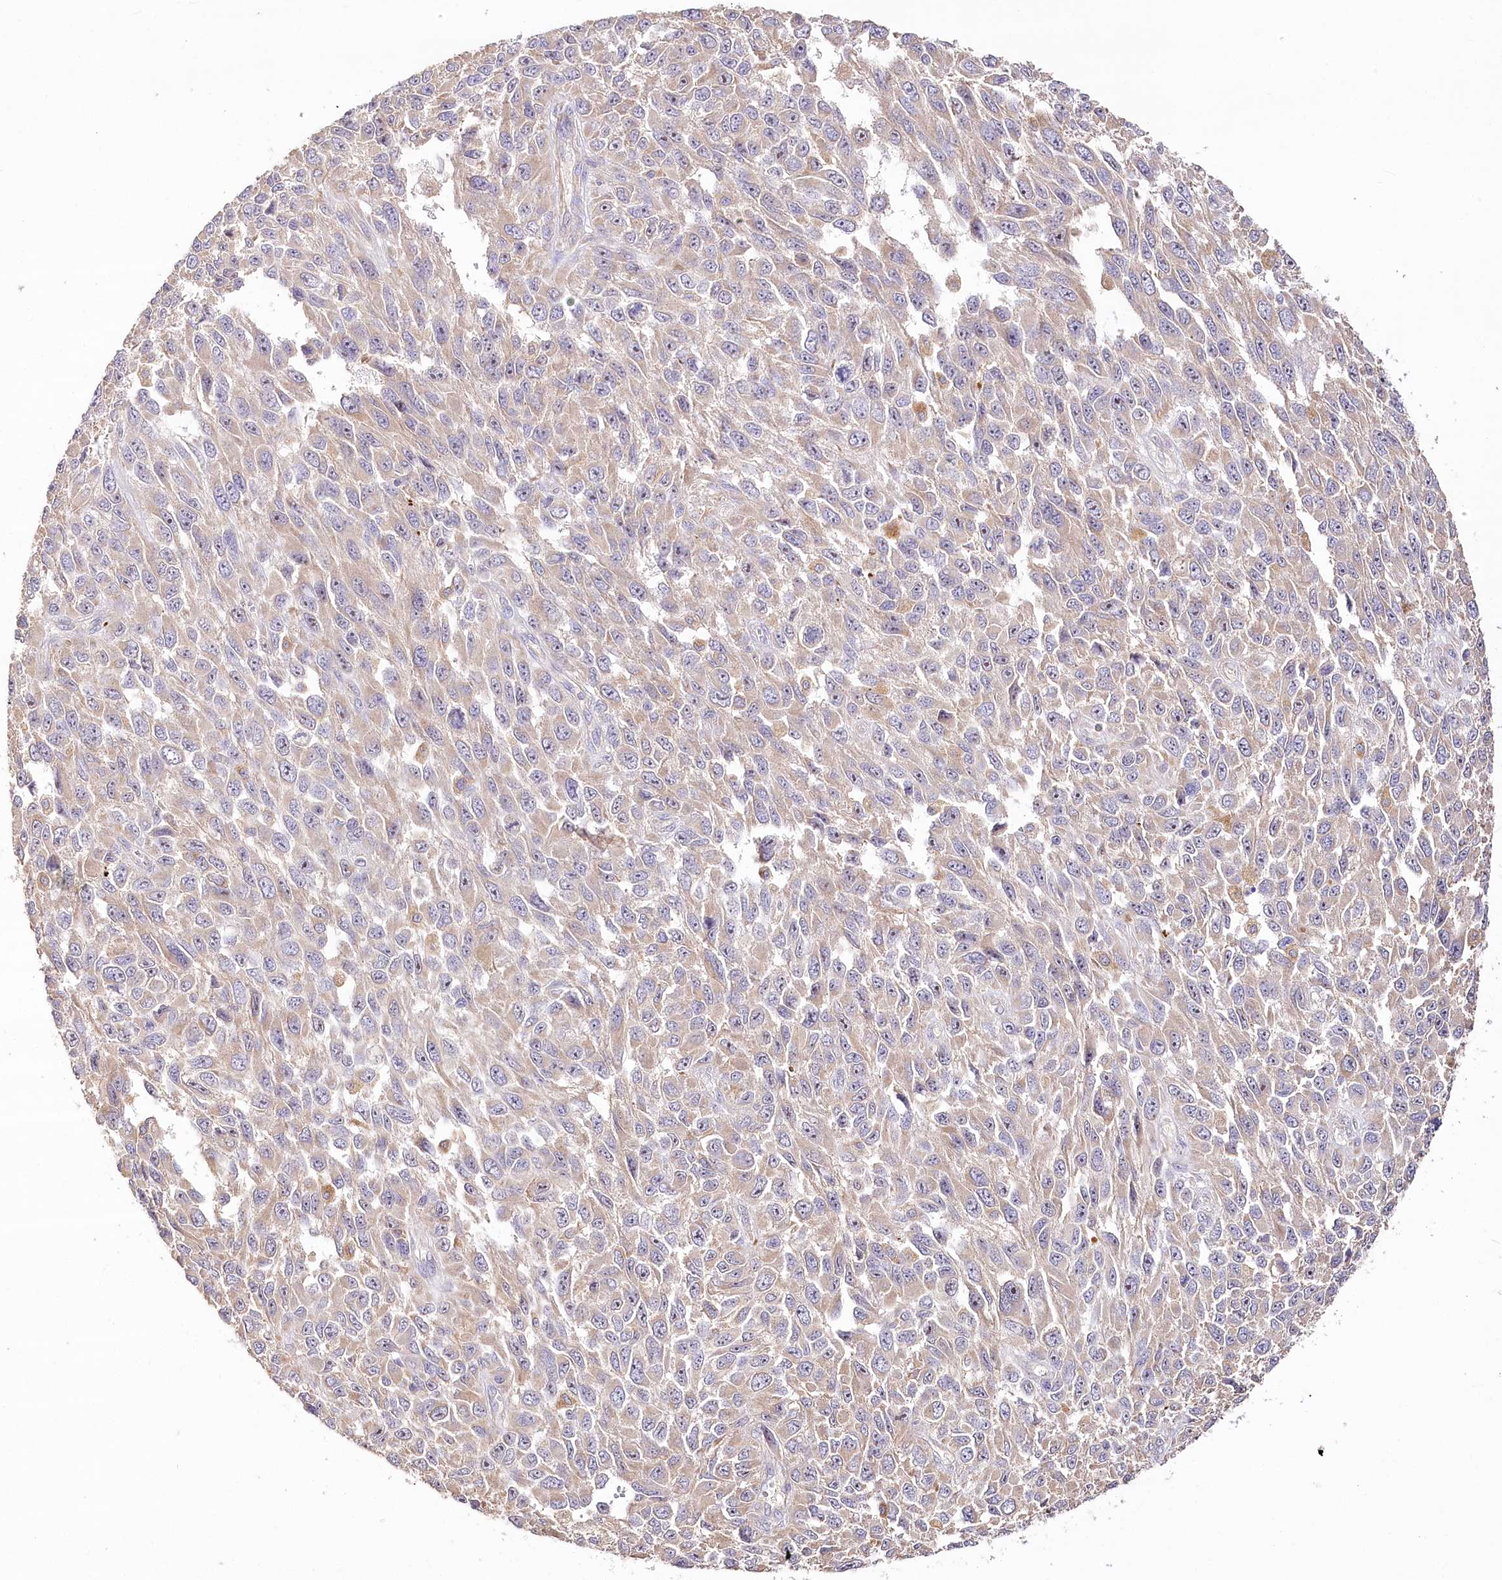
{"staining": {"intensity": "weak", "quantity": ">75%", "location": "cytoplasmic/membranous"}, "tissue": "melanoma", "cell_type": "Tumor cells", "image_type": "cancer", "snomed": [{"axis": "morphology", "description": "Malignant melanoma, NOS"}, {"axis": "topography", "description": "Skin"}], "caption": "Protein expression analysis of melanoma demonstrates weak cytoplasmic/membranous positivity in approximately >75% of tumor cells.", "gene": "DMXL1", "patient": {"sex": "female", "age": 96}}